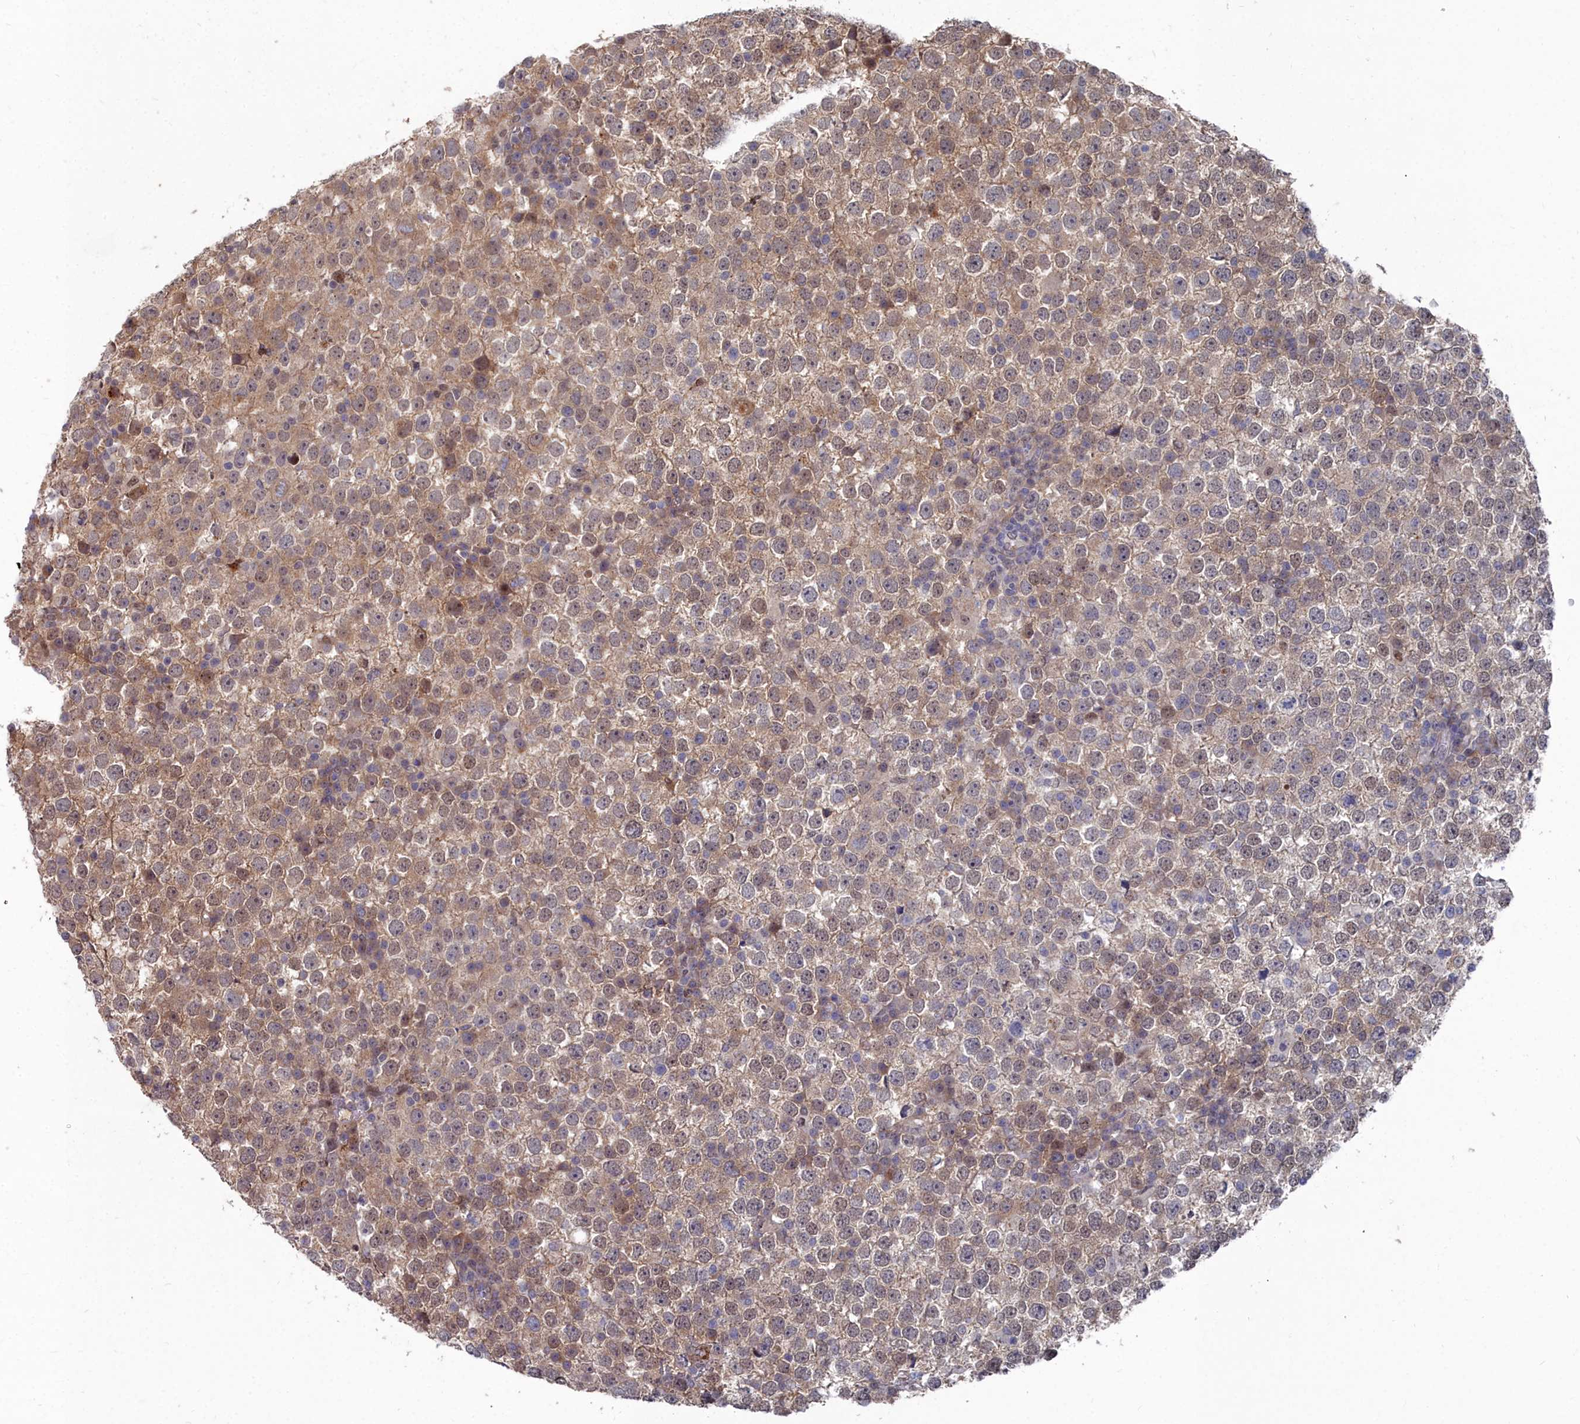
{"staining": {"intensity": "moderate", "quantity": ">75%", "location": "cytoplasmic/membranous,nuclear"}, "tissue": "testis cancer", "cell_type": "Tumor cells", "image_type": "cancer", "snomed": [{"axis": "morphology", "description": "Seminoma, NOS"}, {"axis": "topography", "description": "Testis"}], "caption": "This image shows immunohistochemistry (IHC) staining of human testis seminoma, with medium moderate cytoplasmic/membranous and nuclear staining in about >75% of tumor cells.", "gene": "RPS27A", "patient": {"sex": "male", "age": 65}}